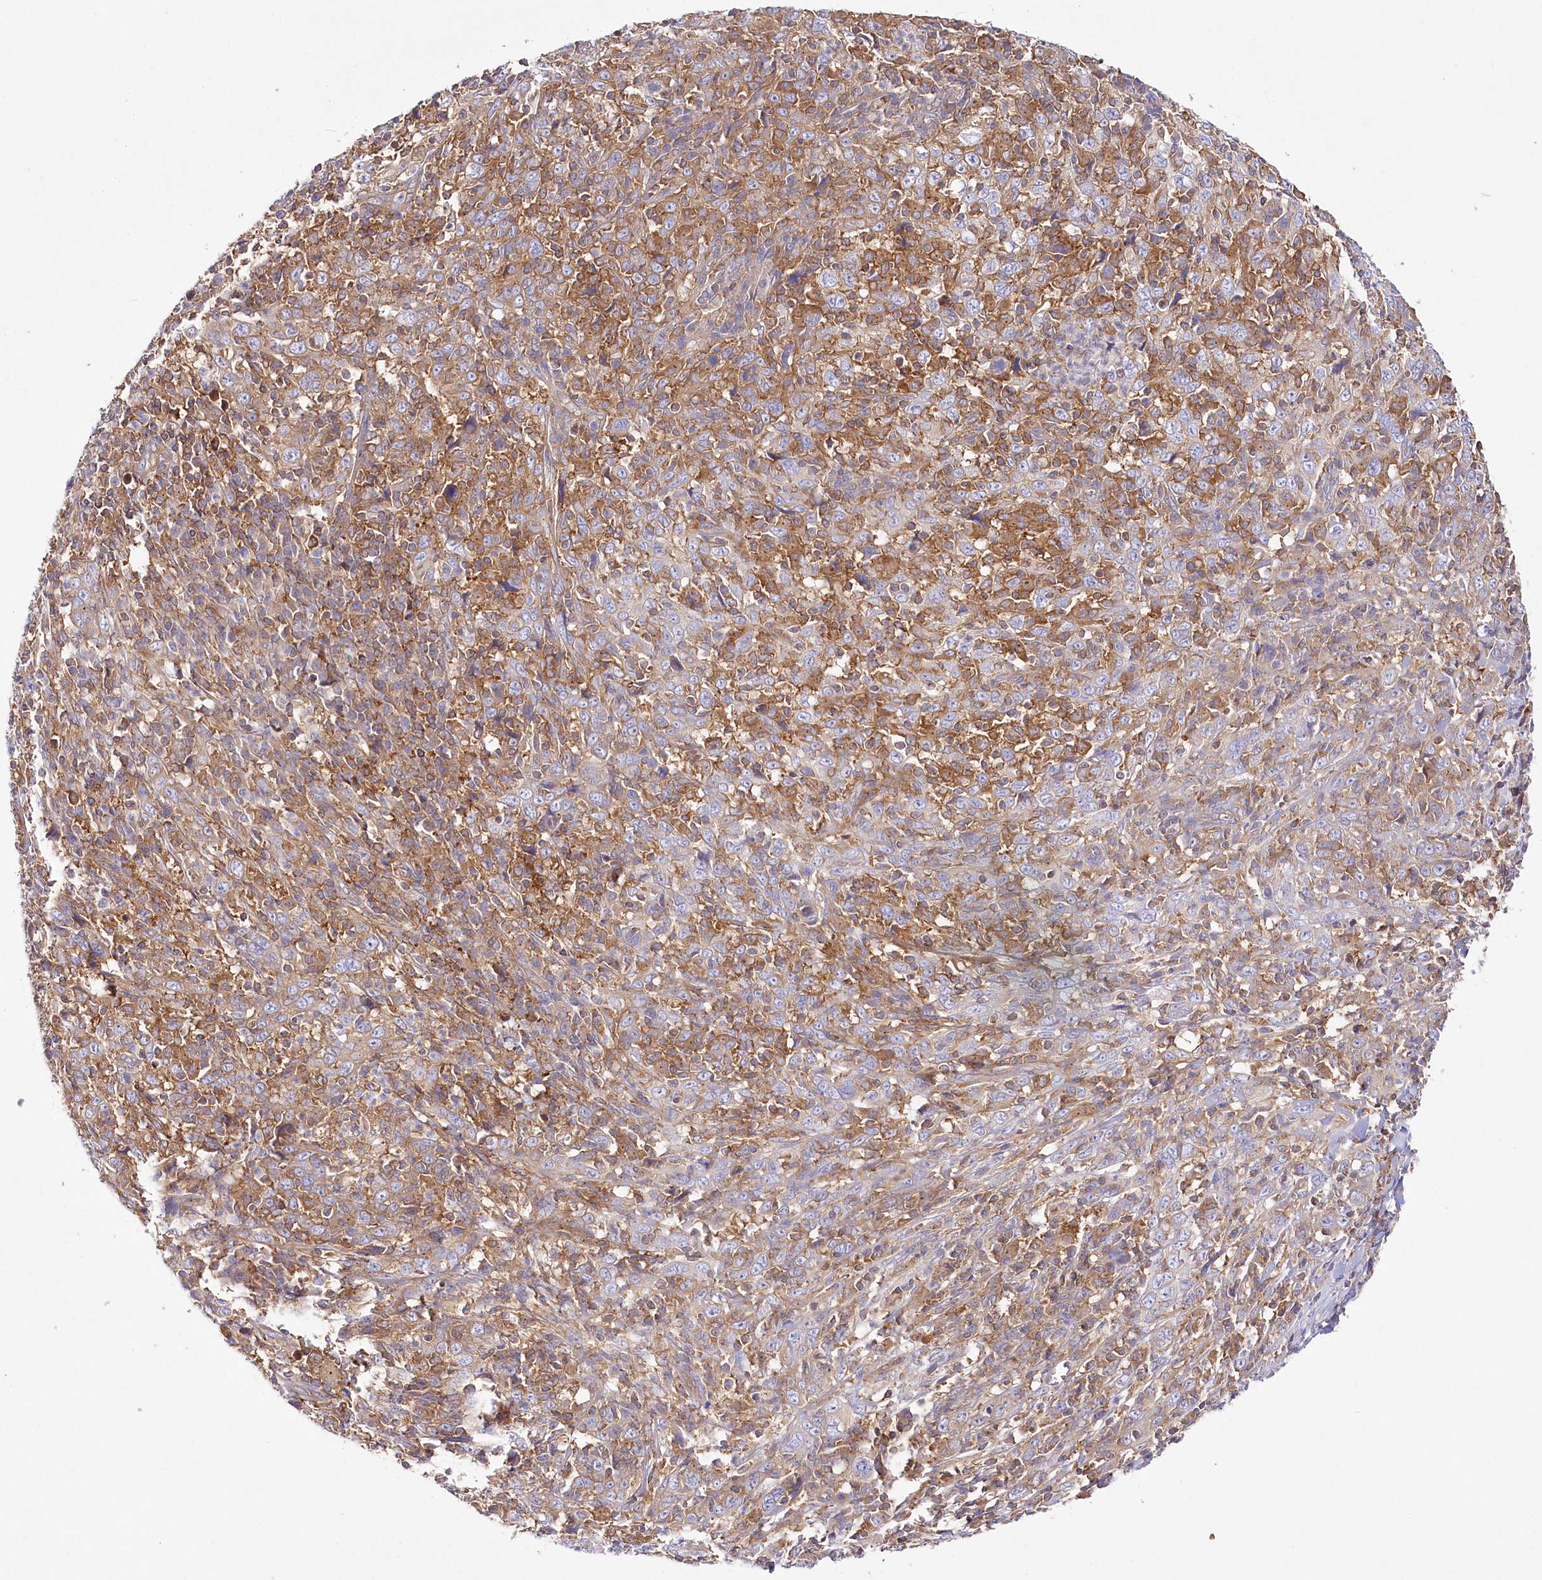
{"staining": {"intensity": "negative", "quantity": "none", "location": "none"}, "tissue": "cervical cancer", "cell_type": "Tumor cells", "image_type": "cancer", "snomed": [{"axis": "morphology", "description": "Squamous cell carcinoma, NOS"}, {"axis": "topography", "description": "Cervix"}], "caption": "A high-resolution histopathology image shows IHC staining of cervical cancer (squamous cell carcinoma), which reveals no significant staining in tumor cells.", "gene": "ABRAXAS2", "patient": {"sex": "female", "age": 46}}